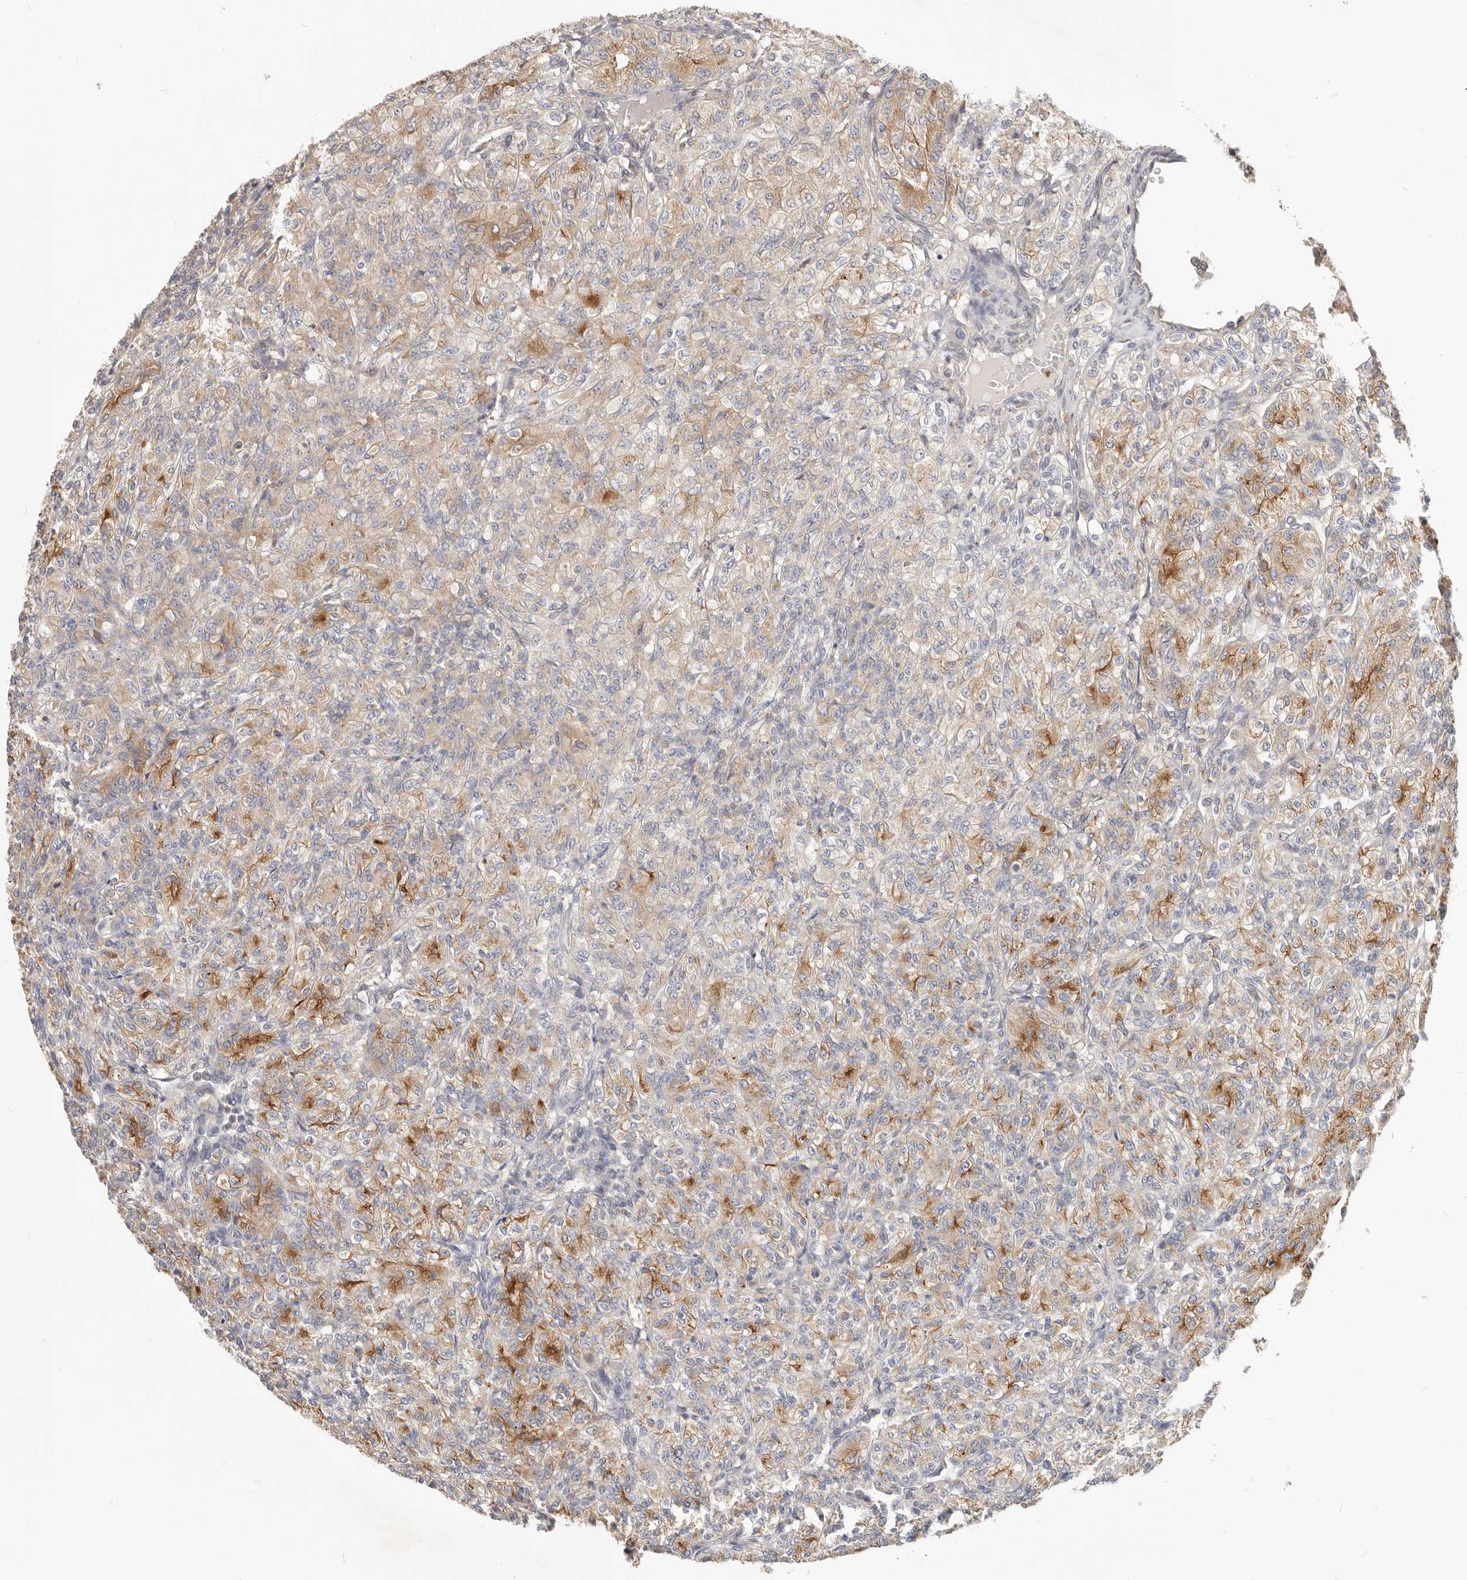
{"staining": {"intensity": "moderate", "quantity": ">75%", "location": "cytoplasmic/membranous"}, "tissue": "renal cancer", "cell_type": "Tumor cells", "image_type": "cancer", "snomed": [{"axis": "morphology", "description": "Adenocarcinoma, NOS"}, {"axis": "topography", "description": "Kidney"}], "caption": "Tumor cells exhibit moderate cytoplasmic/membranous positivity in approximately >75% of cells in renal adenocarcinoma.", "gene": "LRP6", "patient": {"sex": "male", "age": 77}}